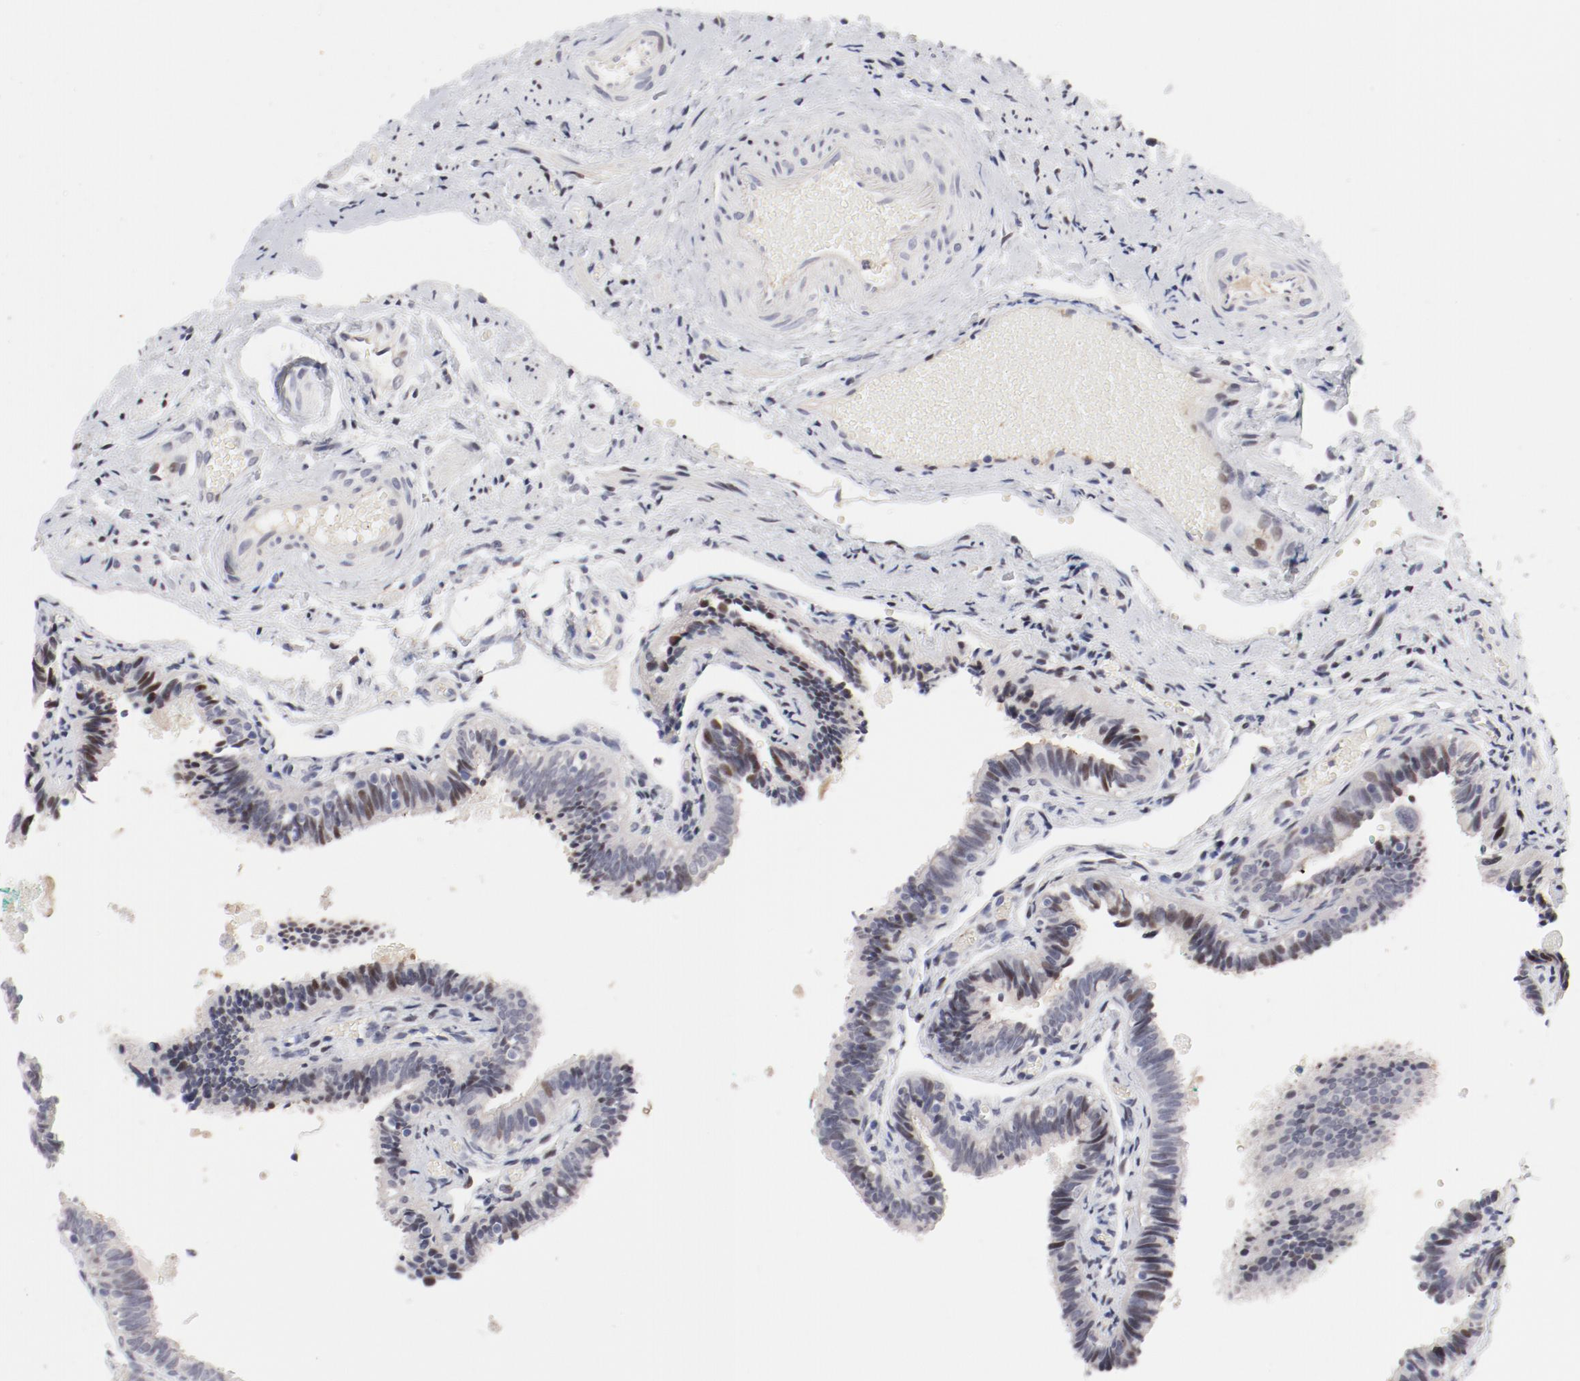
{"staining": {"intensity": "weak", "quantity": "25%-75%", "location": "nuclear"}, "tissue": "fallopian tube", "cell_type": "Glandular cells", "image_type": "normal", "snomed": [{"axis": "morphology", "description": "Normal tissue, NOS"}, {"axis": "topography", "description": "Fallopian tube"}], "caption": "This micrograph displays immunohistochemistry staining of benign fallopian tube, with low weak nuclear expression in approximately 25%-75% of glandular cells.", "gene": "FSCB", "patient": {"sex": "female", "age": 46}}